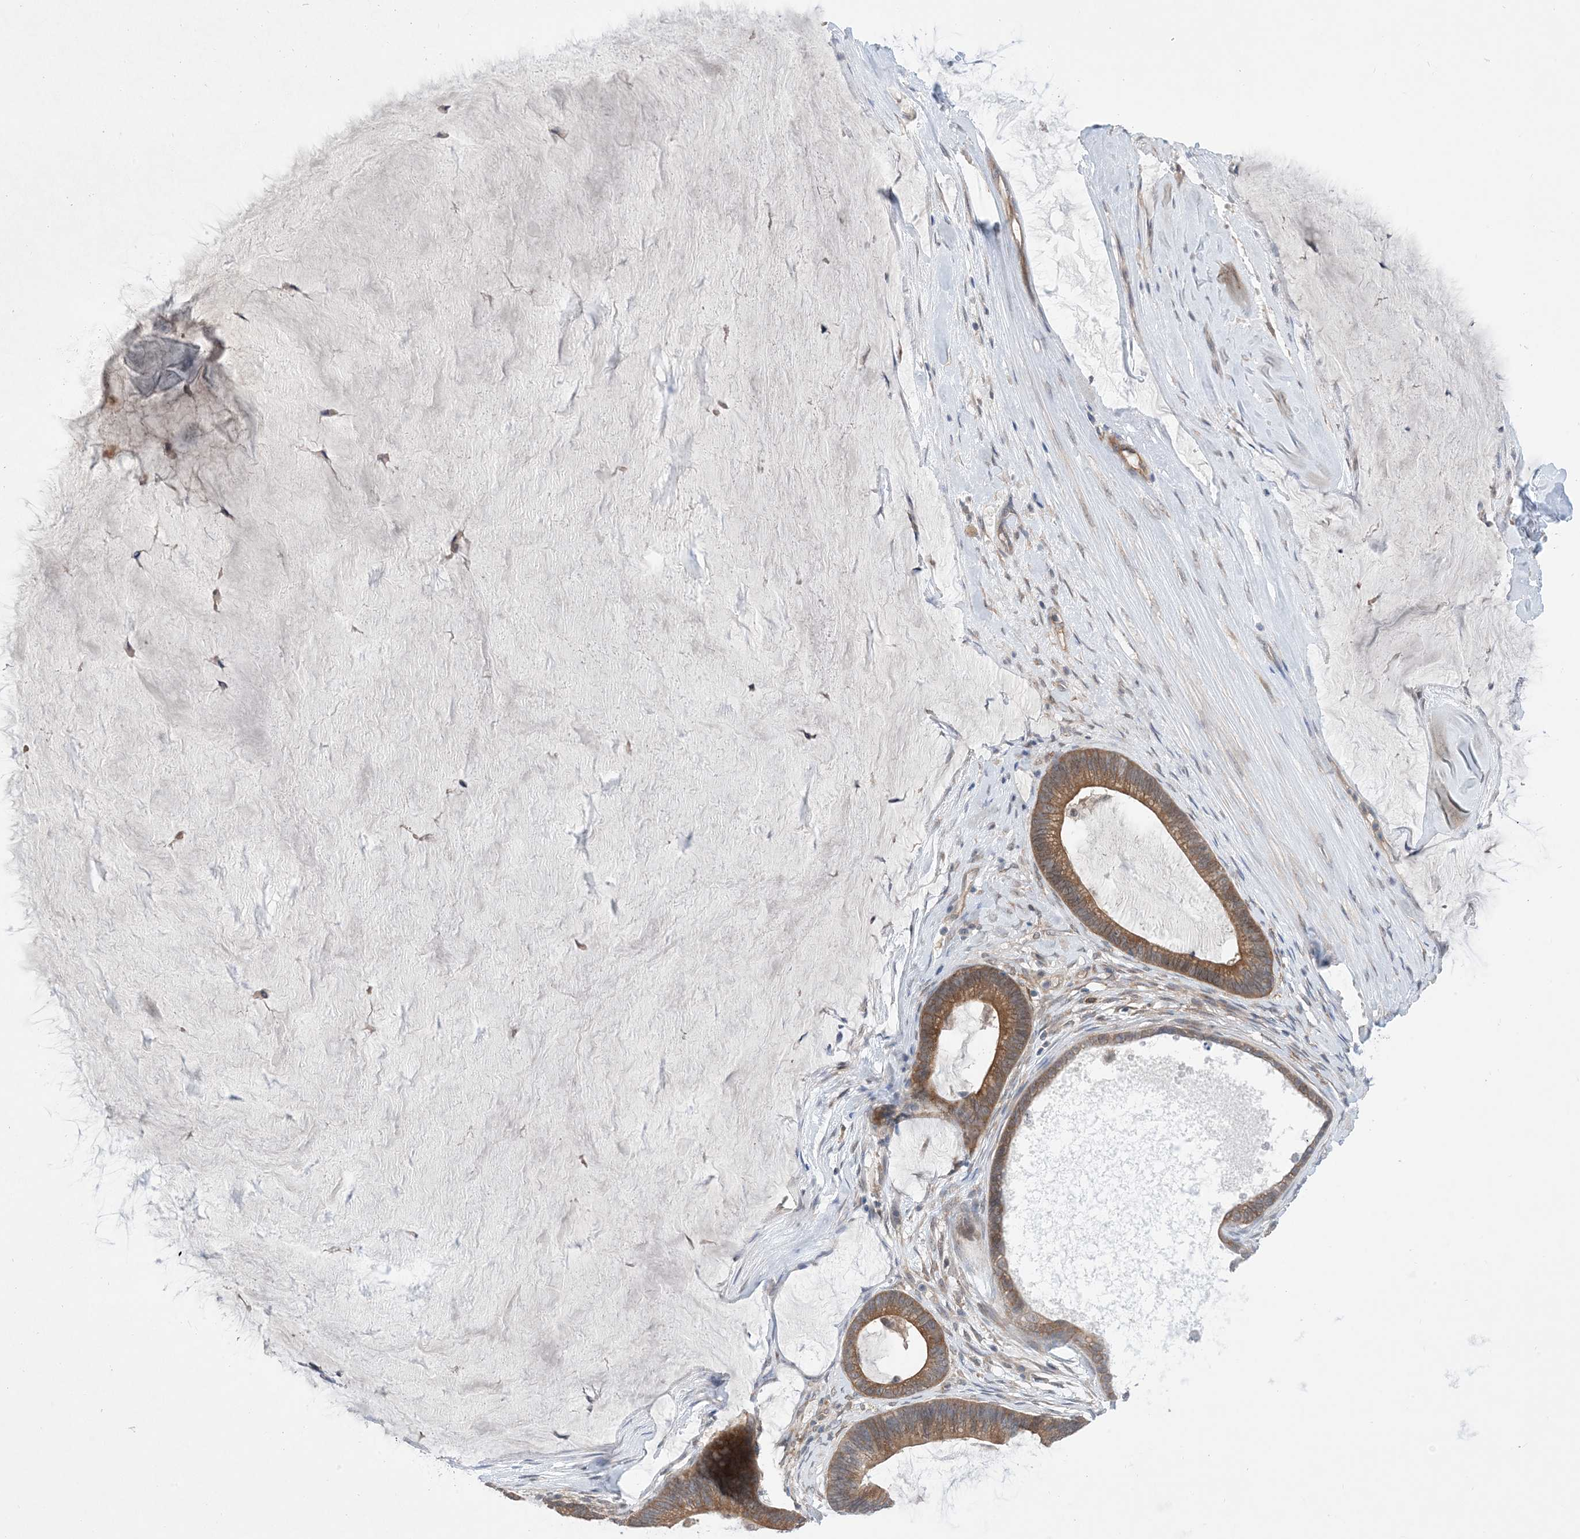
{"staining": {"intensity": "moderate", "quantity": ">75%", "location": "cytoplasmic/membranous"}, "tissue": "ovarian cancer", "cell_type": "Tumor cells", "image_type": "cancer", "snomed": [{"axis": "morphology", "description": "Cystadenocarcinoma, mucinous, NOS"}, {"axis": "topography", "description": "Ovary"}], "caption": "Immunohistochemistry (IHC) (DAB) staining of ovarian mucinous cystadenocarcinoma demonstrates moderate cytoplasmic/membranous protein staining in about >75% of tumor cells. The staining was performed using DAB, with brown indicating positive protein expression. Nuclei are stained blue with hematoxylin.", "gene": "EHBP1", "patient": {"sex": "female", "age": 61}}